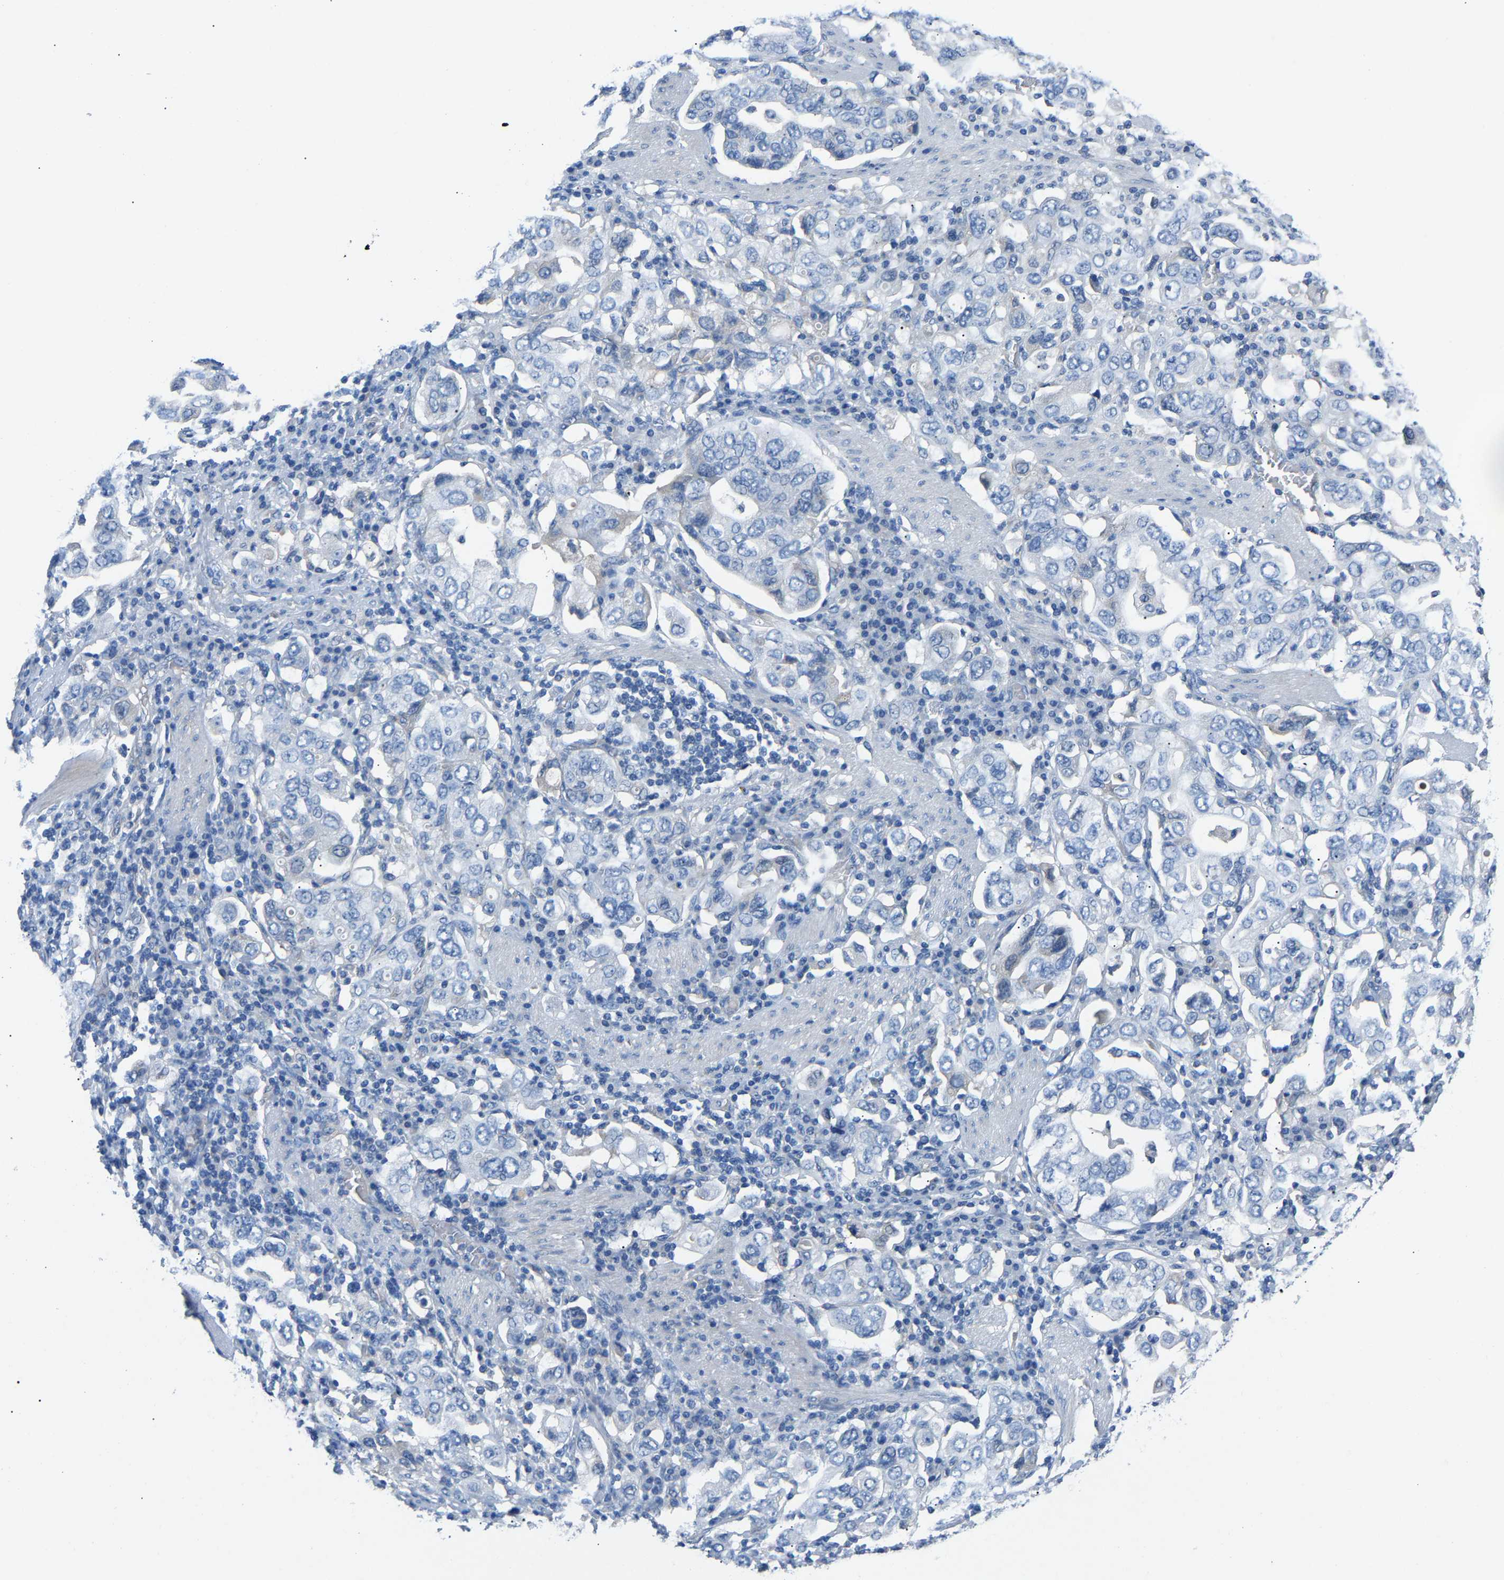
{"staining": {"intensity": "negative", "quantity": "none", "location": "none"}, "tissue": "stomach cancer", "cell_type": "Tumor cells", "image_type": "cancer", "snomed": [{"axis": "morphology", "description": "Adenocarcinoma, NOS"}, {"axis": "topography", "description": "Stomach, upper"}], "caption": "High power microscopy image of an immunohistochemistry histopathology image of adenocarcinoma (stomach), revealing no significant positivity in tumor cells.", "gene": "DNAAF5", "patient": {"sex": "male", "age": 62}}